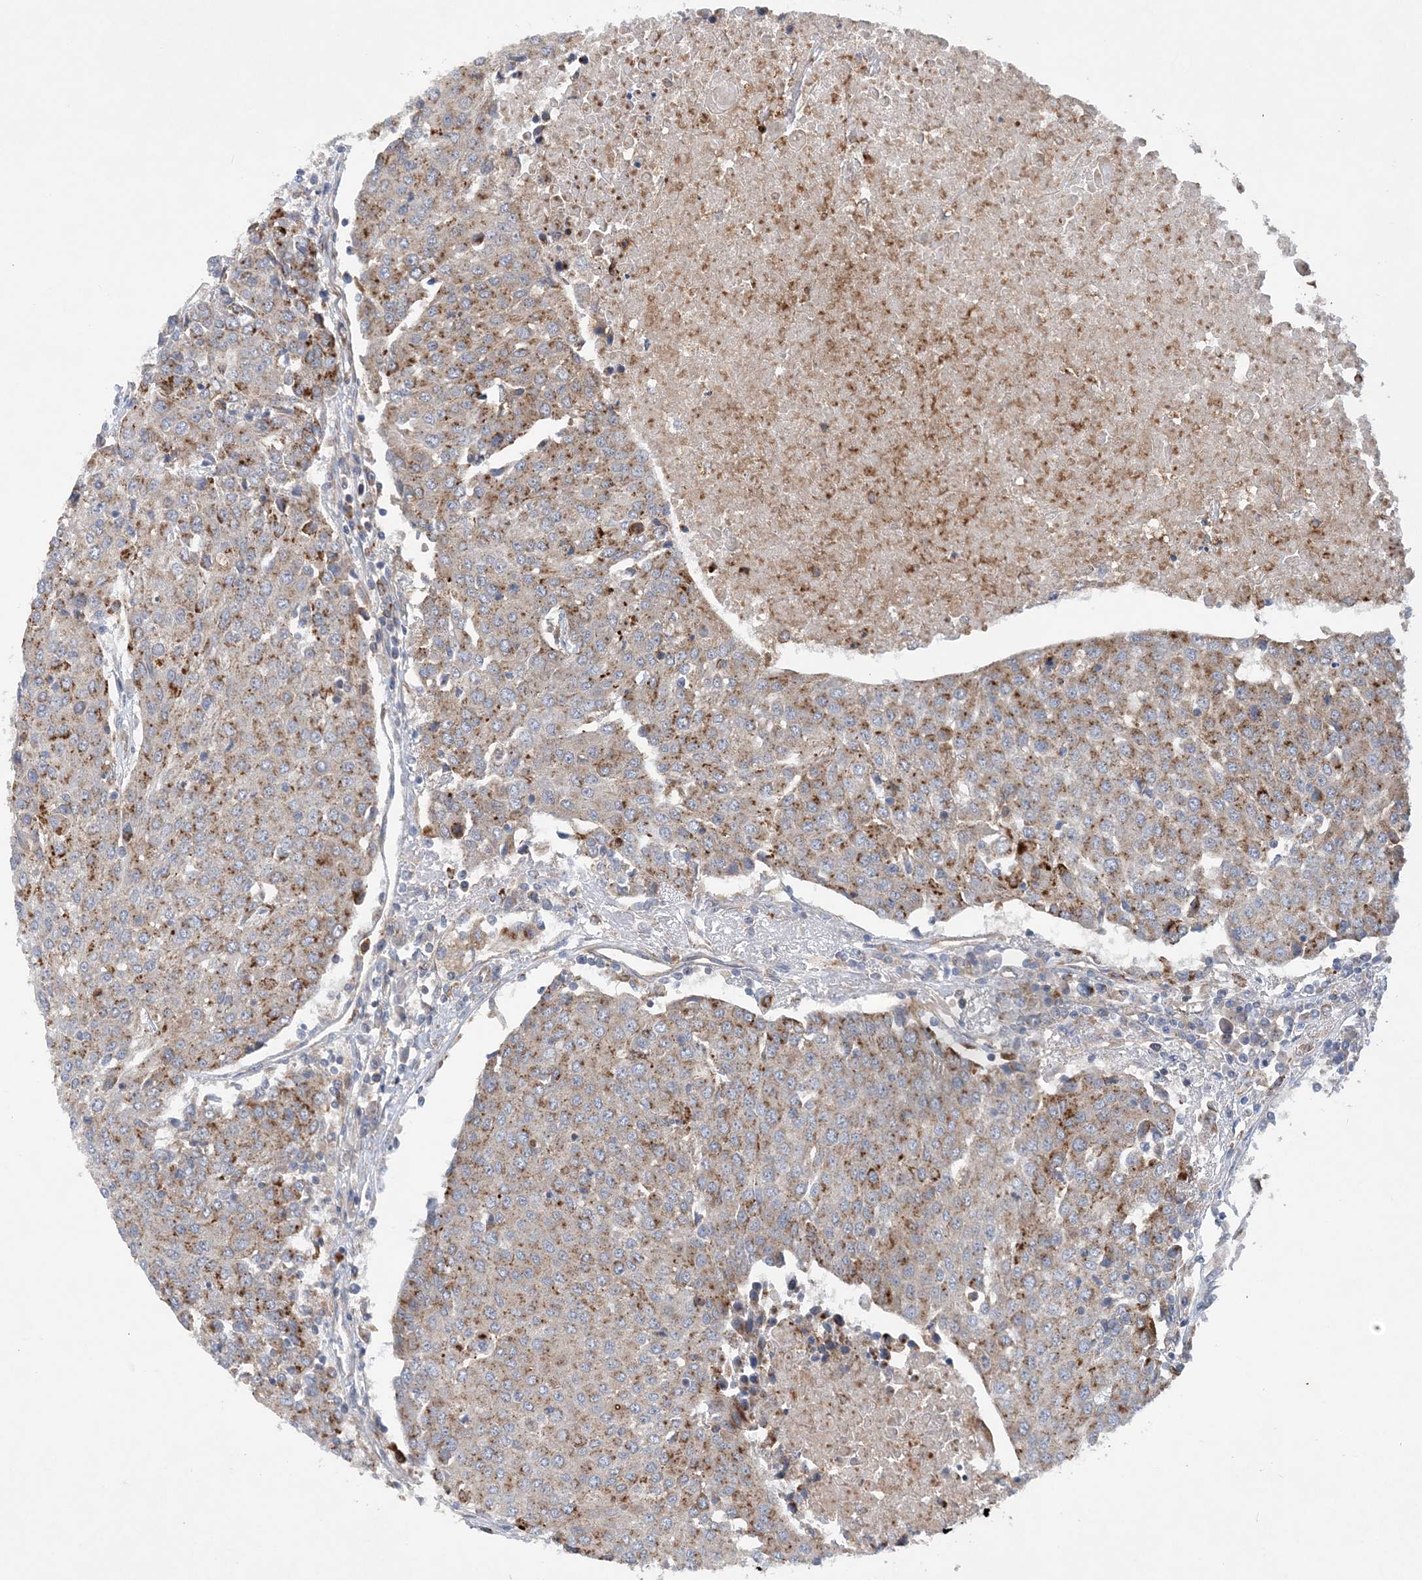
{"staining": {"intensity": "moderate", "quantity": "25%-75%", "location": "cytoplasmic/membranous"}, "tissue": "urothelial cancer", "cell_type": "Tumor cells", "image_type": "cancer", "snomed": [{"axis": "morphology", "description": "Urothelial carcinoma, High grade"}, {"axis": "topography", "description": "Urinary bladder"}], "caption": "Immunohistochemistry (IHC) histopathology image of neoplastic tissue: human urothelial cancer stained using IHC shows medium levels of moderate protein expression localized specifically in the cytoplasmic/membranous of tumor cells, appearing as a cytoplasmic/membranous brown color.", "gene": "PTTG1IP", "patient": {"sex": "female", "age": 85}}